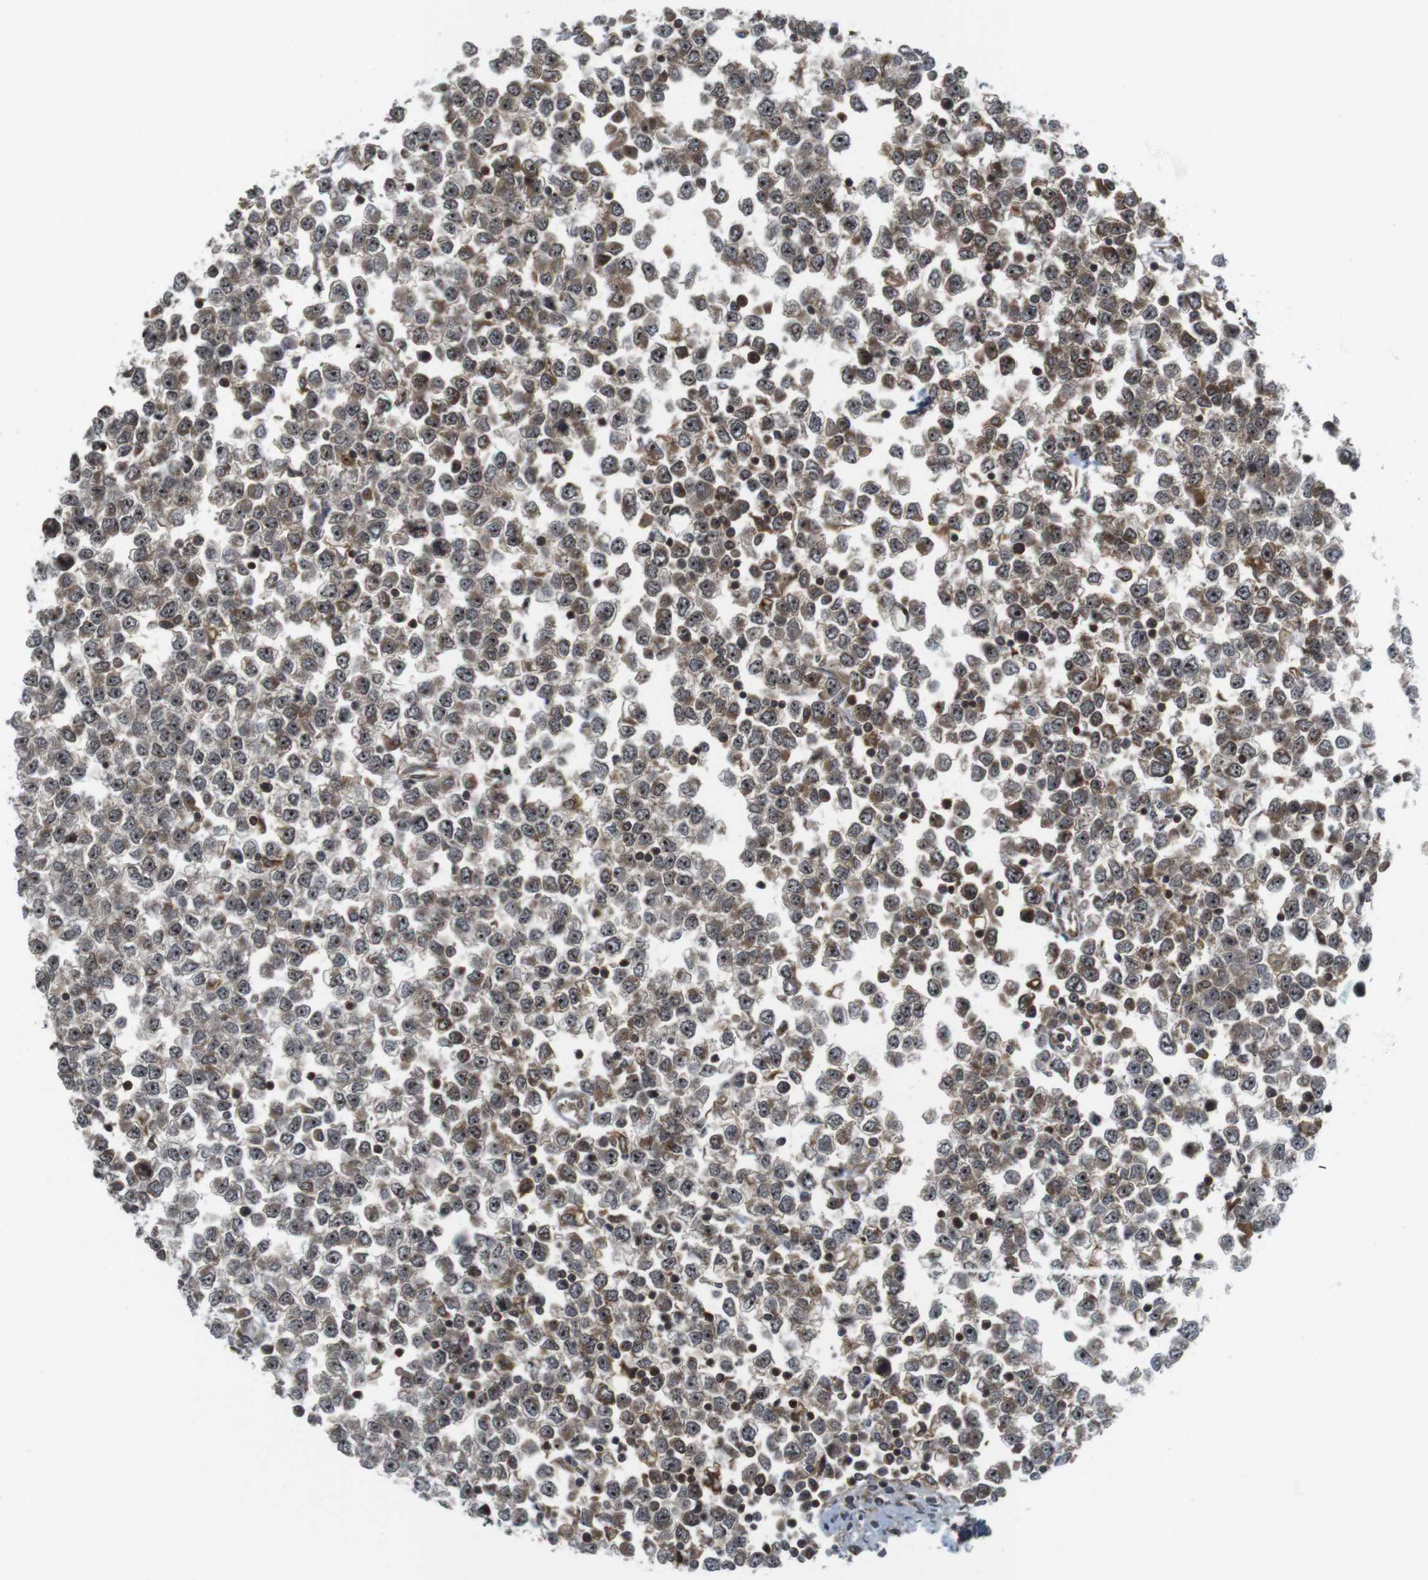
{"staining": {"intensity": "moderate", "quantity": ">75%", "location": "cytoplasmic/membranous,nuclear"}, "tissue": "testis cancer", "cell_type": "Tumor cells", "image_type": "cancer", "snomed": [{"axis": "morphology", "description": "Seminoma, NOS"}, {"axis": "topography", "description": "Testis"}], "caption": "Testis cancer (seminoma) stained with DAB (3,3'-diaminobenzidine) immunohistochemistry demonstrates medium levels of moderate cytoplasmic/membranous and nuclear expression in approximately >75% of tumor cells. (IHC, brightfield microscopy, high magnification).", "gene": "CC2D1A", "patient": {"sex": "male", "age": 65}}